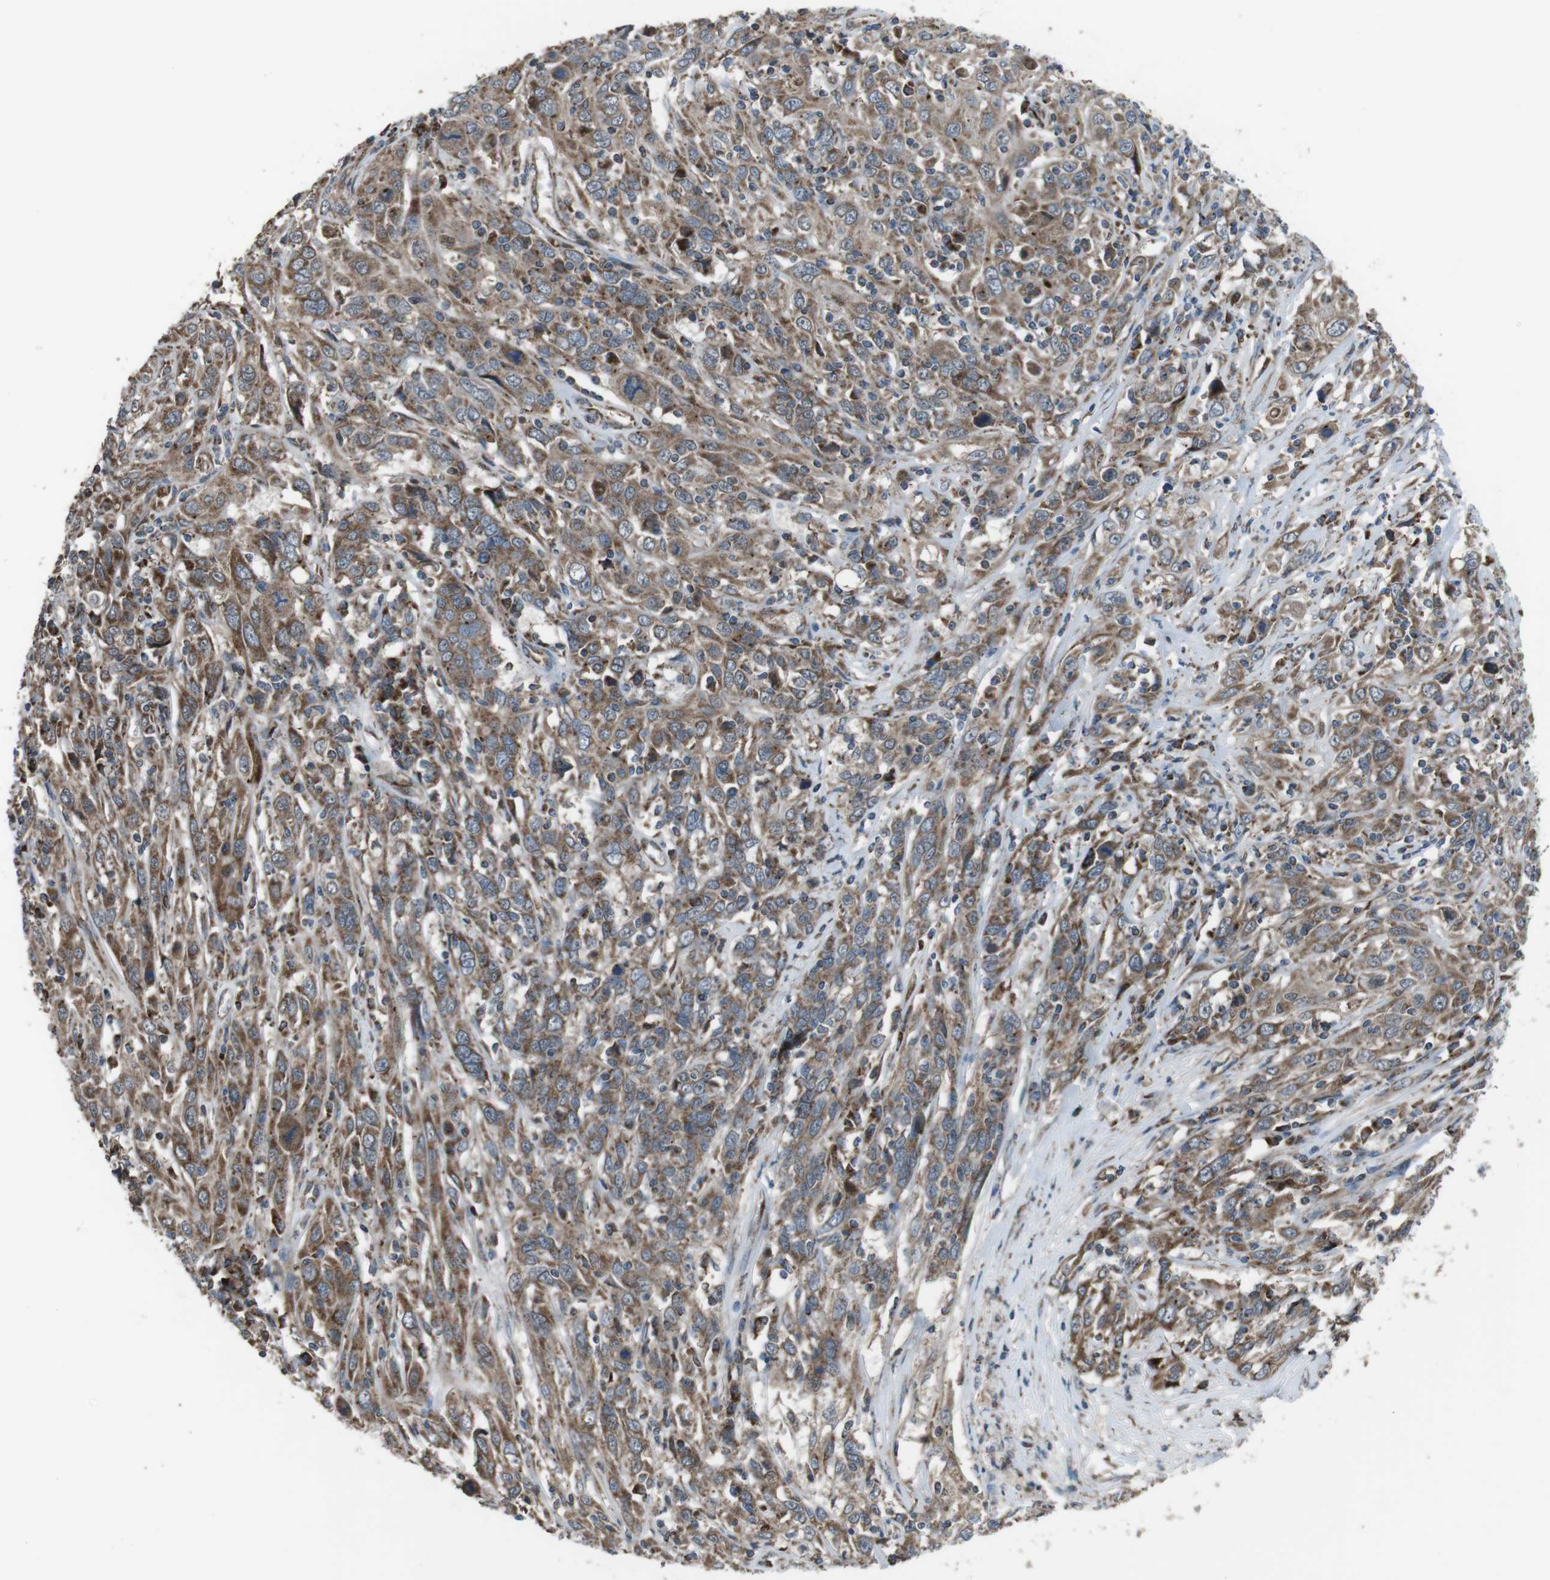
{"staining": {"intensity": "moderate", "quantity": ">75%", "location": "cytoplasmic/membranous"}, "tissue": "cervical cancer", "cell_type": "Tumor cells", "image_type": "cancer", "snomed": [{"axis": "morphology", "description": "Squamous cell carcinoma, NOS"}, {"axis": "topography", "description": "Cervix"}], "caption": "Squamous cell carcinoma (cervical) stained with immunohistochemistry exhibits moderate cytoplasmic/membranous expression in about >75% of tumor cells.", "gene": "GIMAP8", "patient": {"sex": "female", "age": 46}}